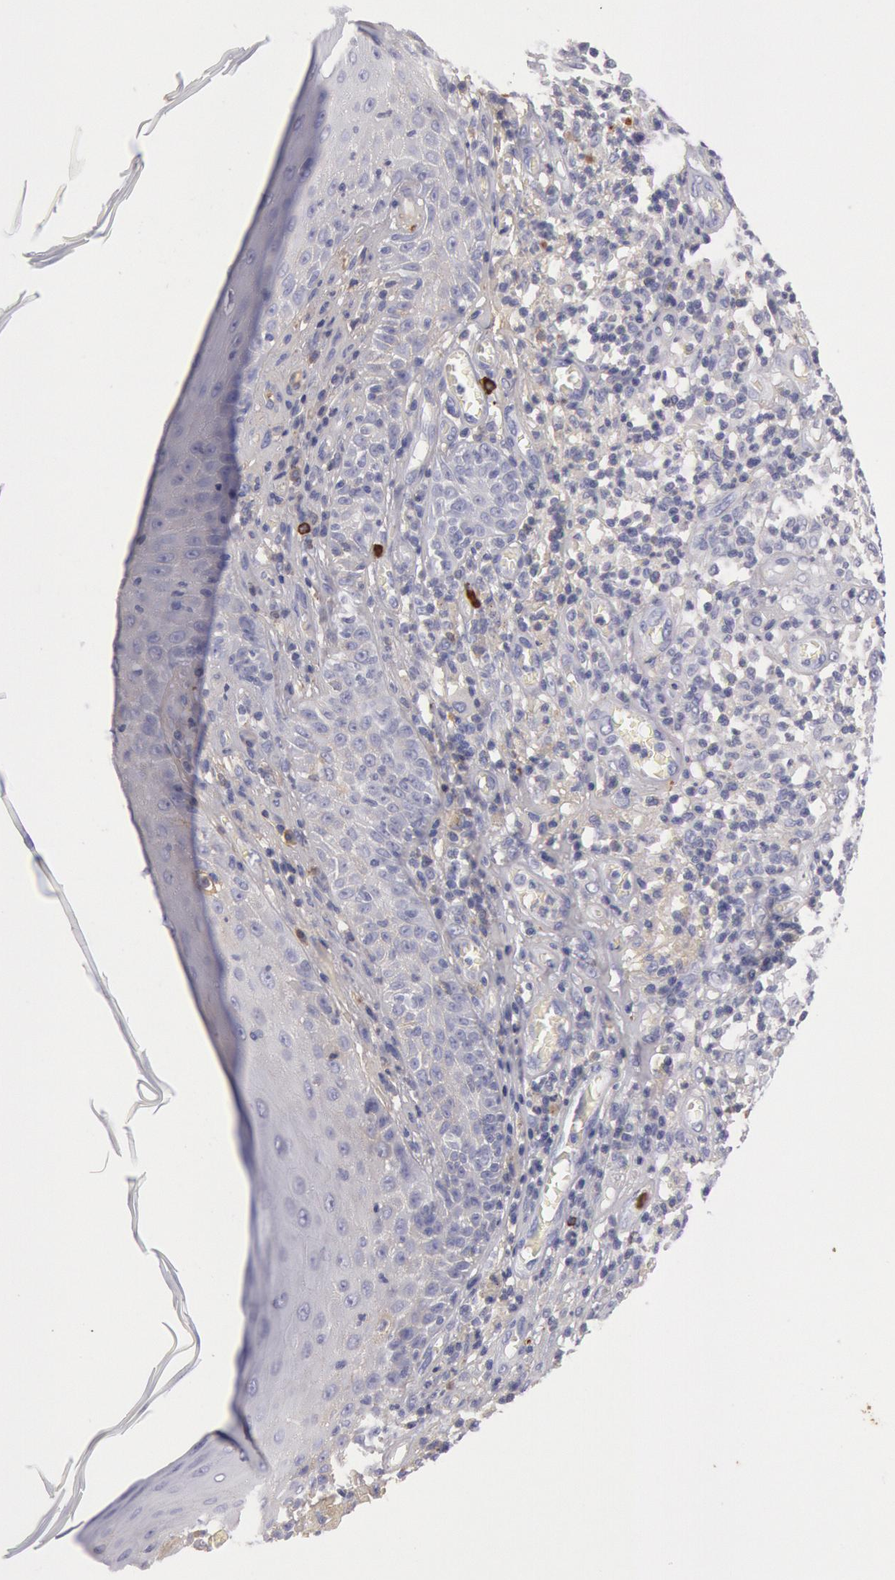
{"staining": {"intensity": "negative", "quantity": "none", "location": "none"}, "tissue": "melanoma", "cell_type": "Tumor cells", "image_type": "cancer", "snomed": [{"axis": "morphology", "description": "Malignant melanoma, NOS"}, {"axis": "topography", "description": "Skin"}], "caption": "Photomicrograph shows no protein expression in tumor cells of malignant melanoma tissue.", "gene": "IGHA1", "patient": {"sex": "female", "age": 49}}